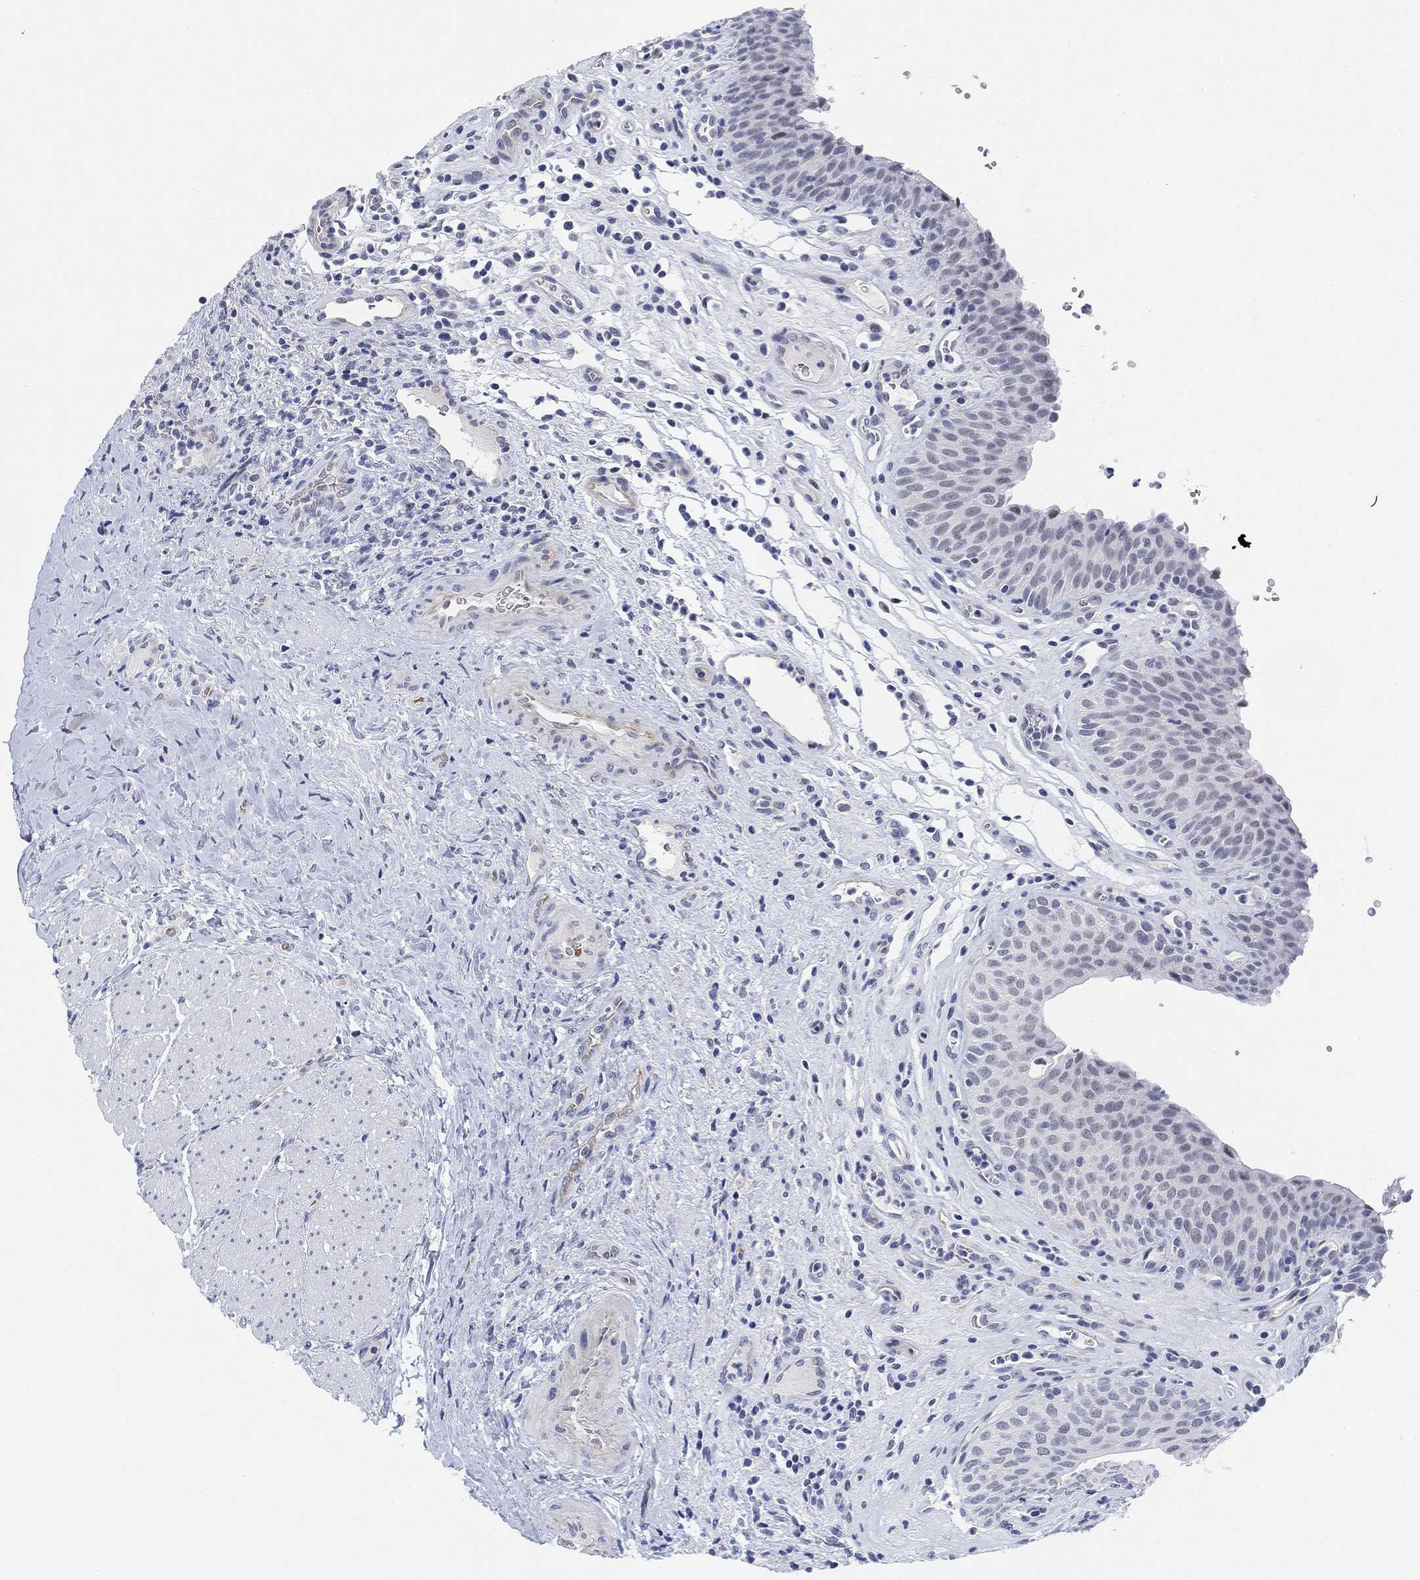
{"staining": {"intensity": "negative", "quantity": "none", "location": "none"}, "tissue": "urinary bladder", "cell_type": "Urothelial cells", "image_type": "normal", "snomed": [{"axis": "morphology", "description": "Normal tissue, NOS"}, {"axis": "topography", "description": "Urinary bladder"}], "caption": "Immunohistochemistry histopathology image of normal human urinary bladder stained for a protein (brown), which reveals no positivity in urothelial cells. (IHC, brightfield microscopy, high magnification).", "gene": "PAX6", "patient": {"sex": "male", "age": 66}}